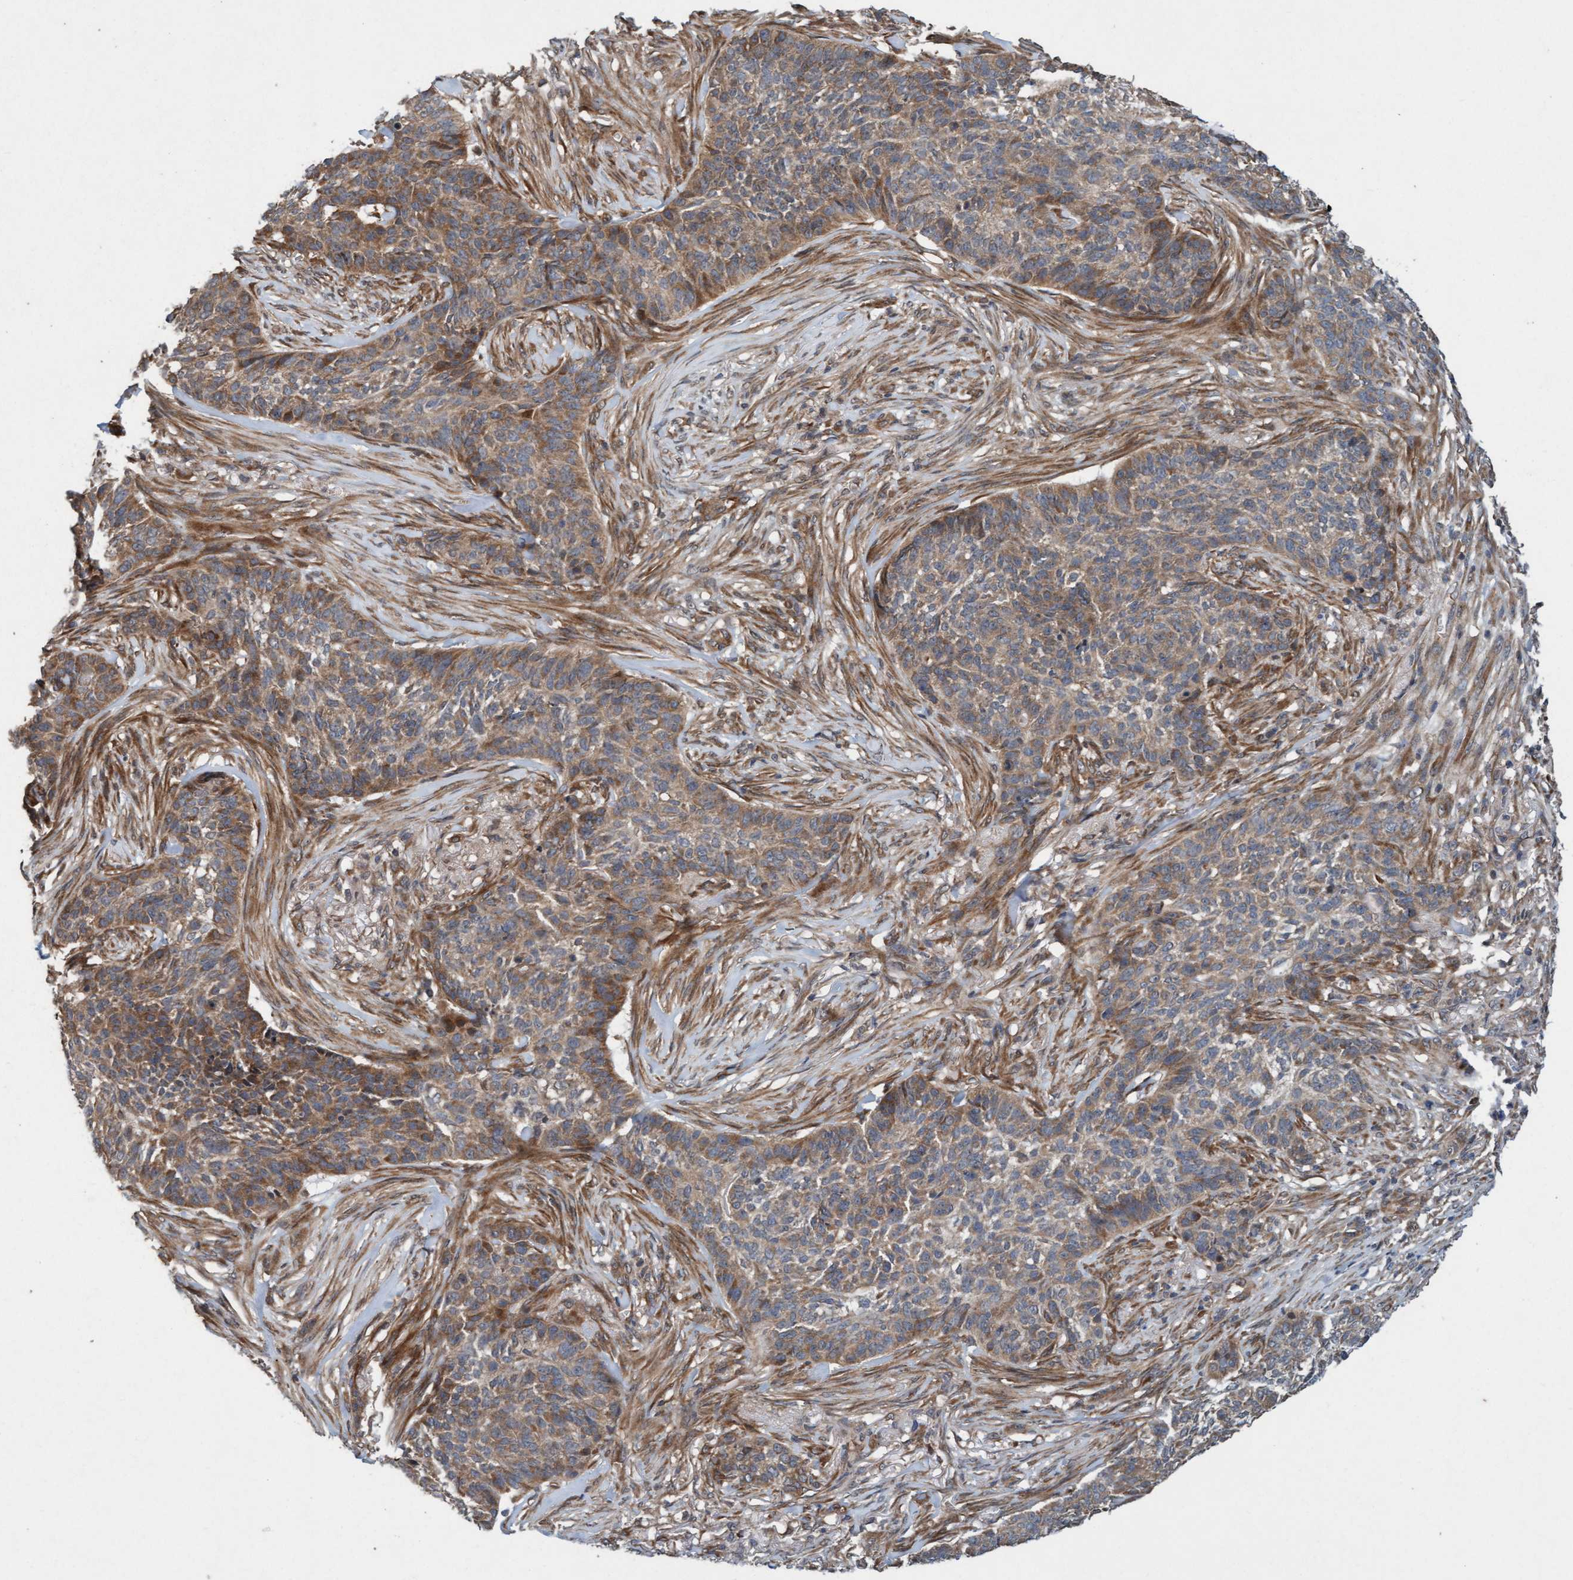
{"staining": {"intensity": "weak", "quantity": ">75%", "location": "cytoplasmic/membranous"}, "tissue": "skin cancer", "cell_type": "Tumor cells", "image_type": "cancer", "snomed": [{"axis": "morphology", "description": "Basal cell carcinoma"}, {"axis": "topography", "description": "Skin"}], "caption": "The photomicrograph shows immunohistochemical staining of skin basal cell carcinoma. There is weak cytoplasmic/membranous staining is seen in about >75% of tumor cells.", "gene": "MLXIP", "patient": {"sex": "male", "age": 85}}